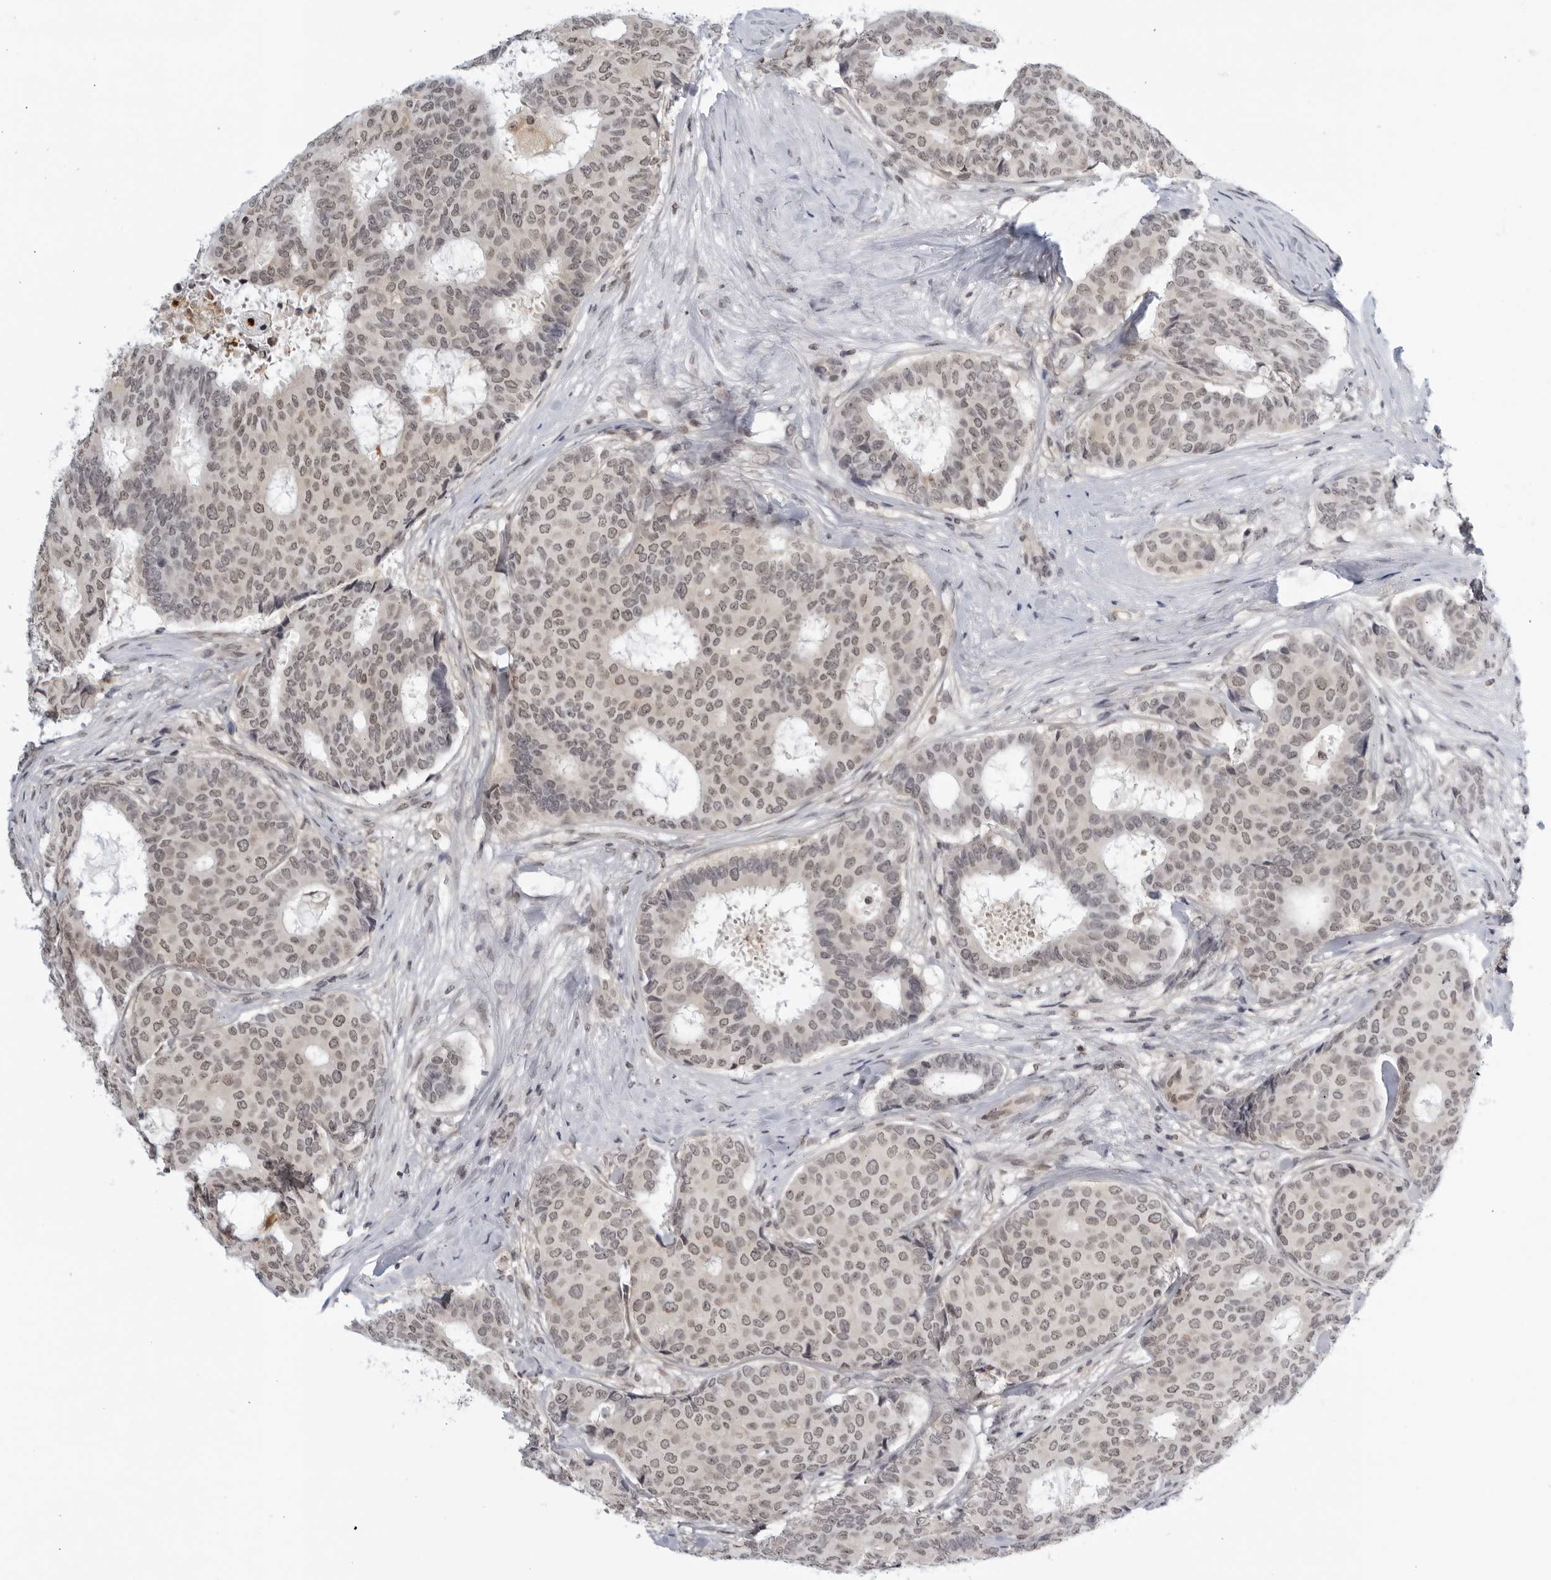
{"staining": {"intensity": "weak", "quantity": "25%-75%", "location": "nuclear"}, "tissue": "breast cancer", "cell_type": "Tumor cells", "image_type": "cancer", "snomed": [{"axis": "morphology", "description": "Duct carcinoma"}, {"axis": "topography", "description": "Breast"}], "caption": "The micrograph displays staining of invasive ductal carcinoma (breast), revealing weak nuclear protein expression (brown color) within tumor cells. (DAB (3,3'-diaminobenzidine) = brown stain, brightfield microscopy at high magnification).", "gene": "CC2D1B", "patient": {"sex": "female", "age": 75}}